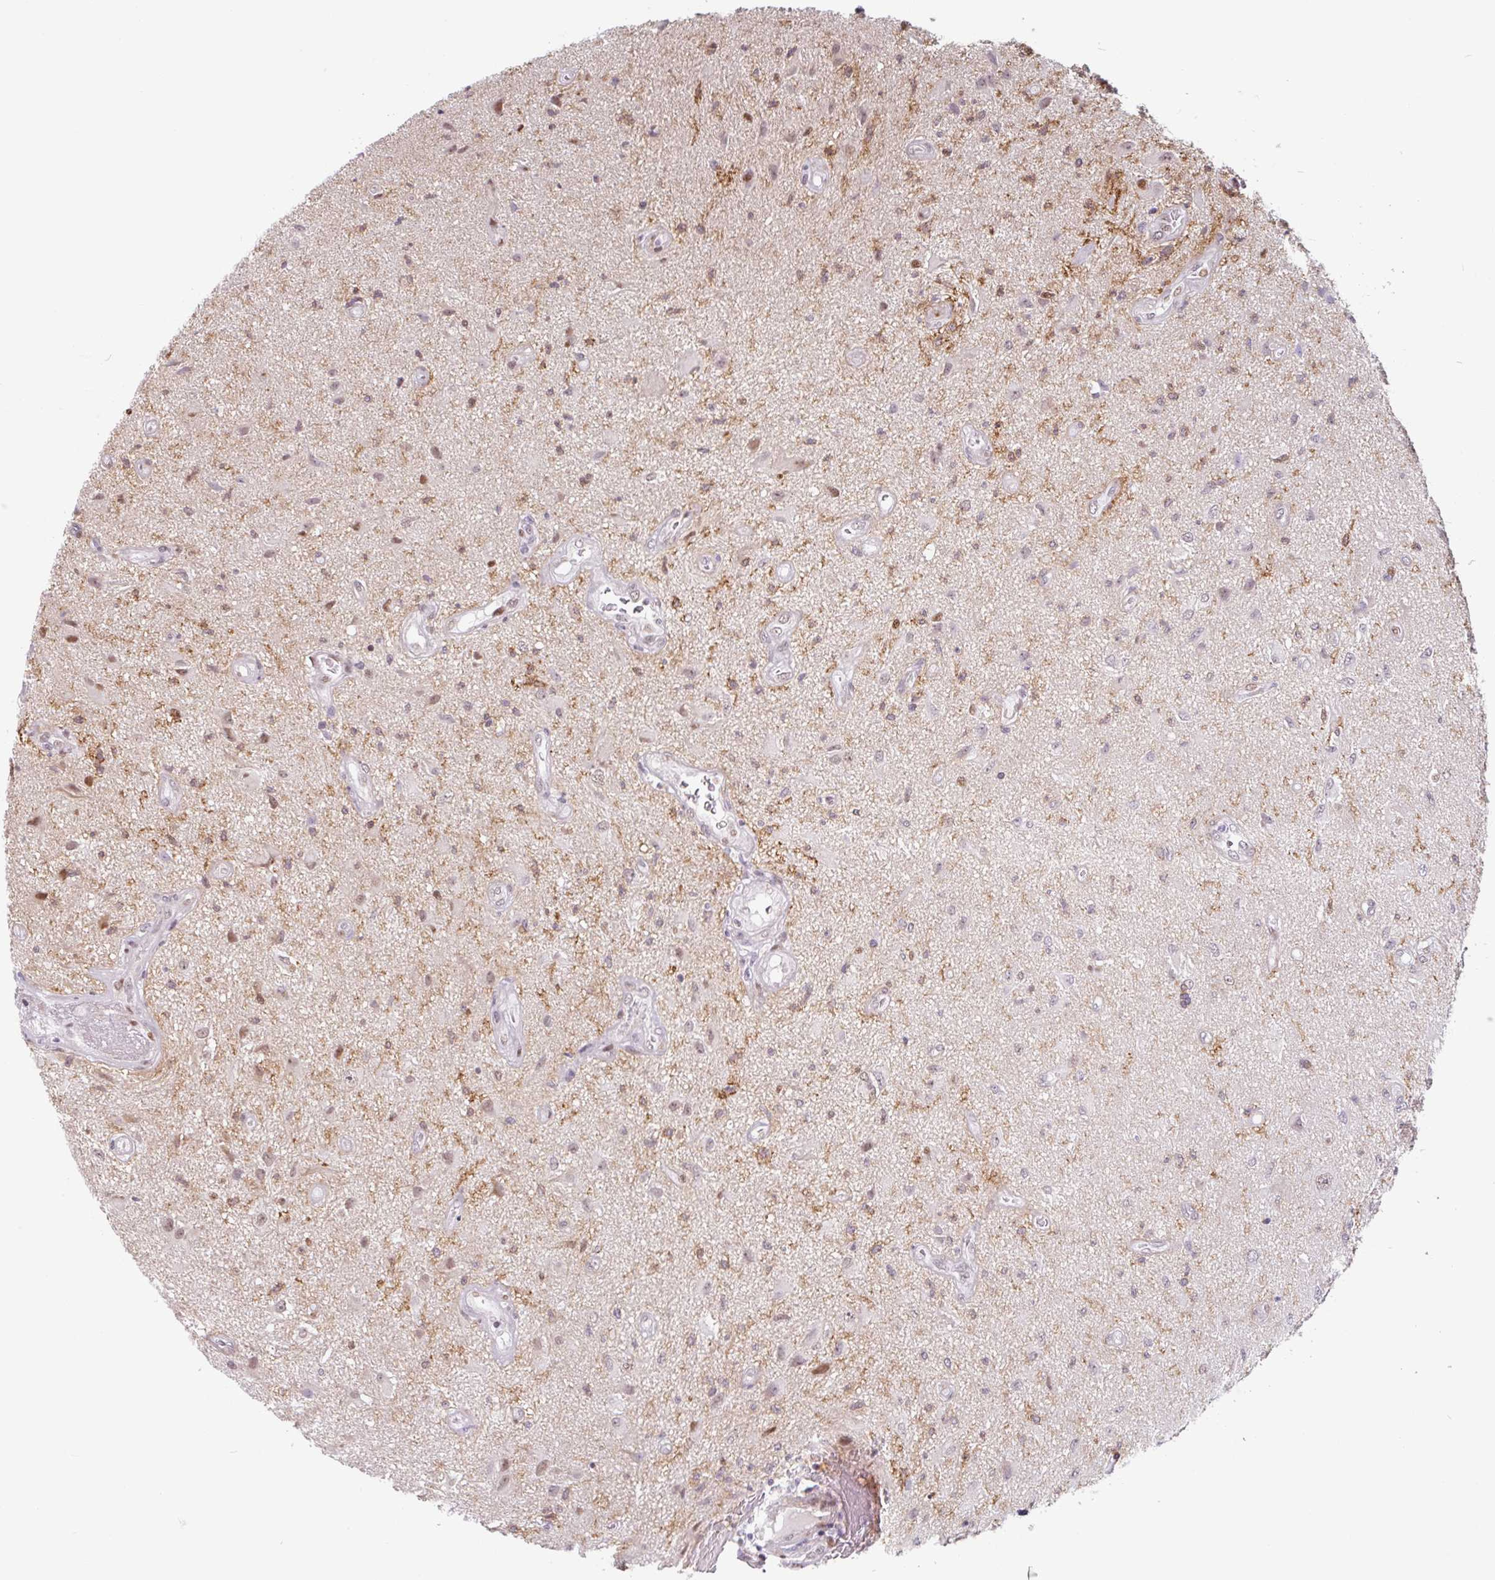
{"staining": {"intensity": "moderate", "quantity": ">75%", "location": "cytoplasmic/membranous,nuclear"}, "tissue": "glioma", "cell_type": "Tumor cells", "image_type": "cancer", "snomed": [{"axis": "morphology", "description": "Glioma, malignant, High grade"}, {"axis": "topography", "description": "Brain"}], "caption": "A medium amount of moderate cytoplasmic/membranous and nuclear expression is identified in about >75% of tumor cells in glioma tissue.", "gene": "TMEM119", "patient": {"sex": "male", "age": 67}}